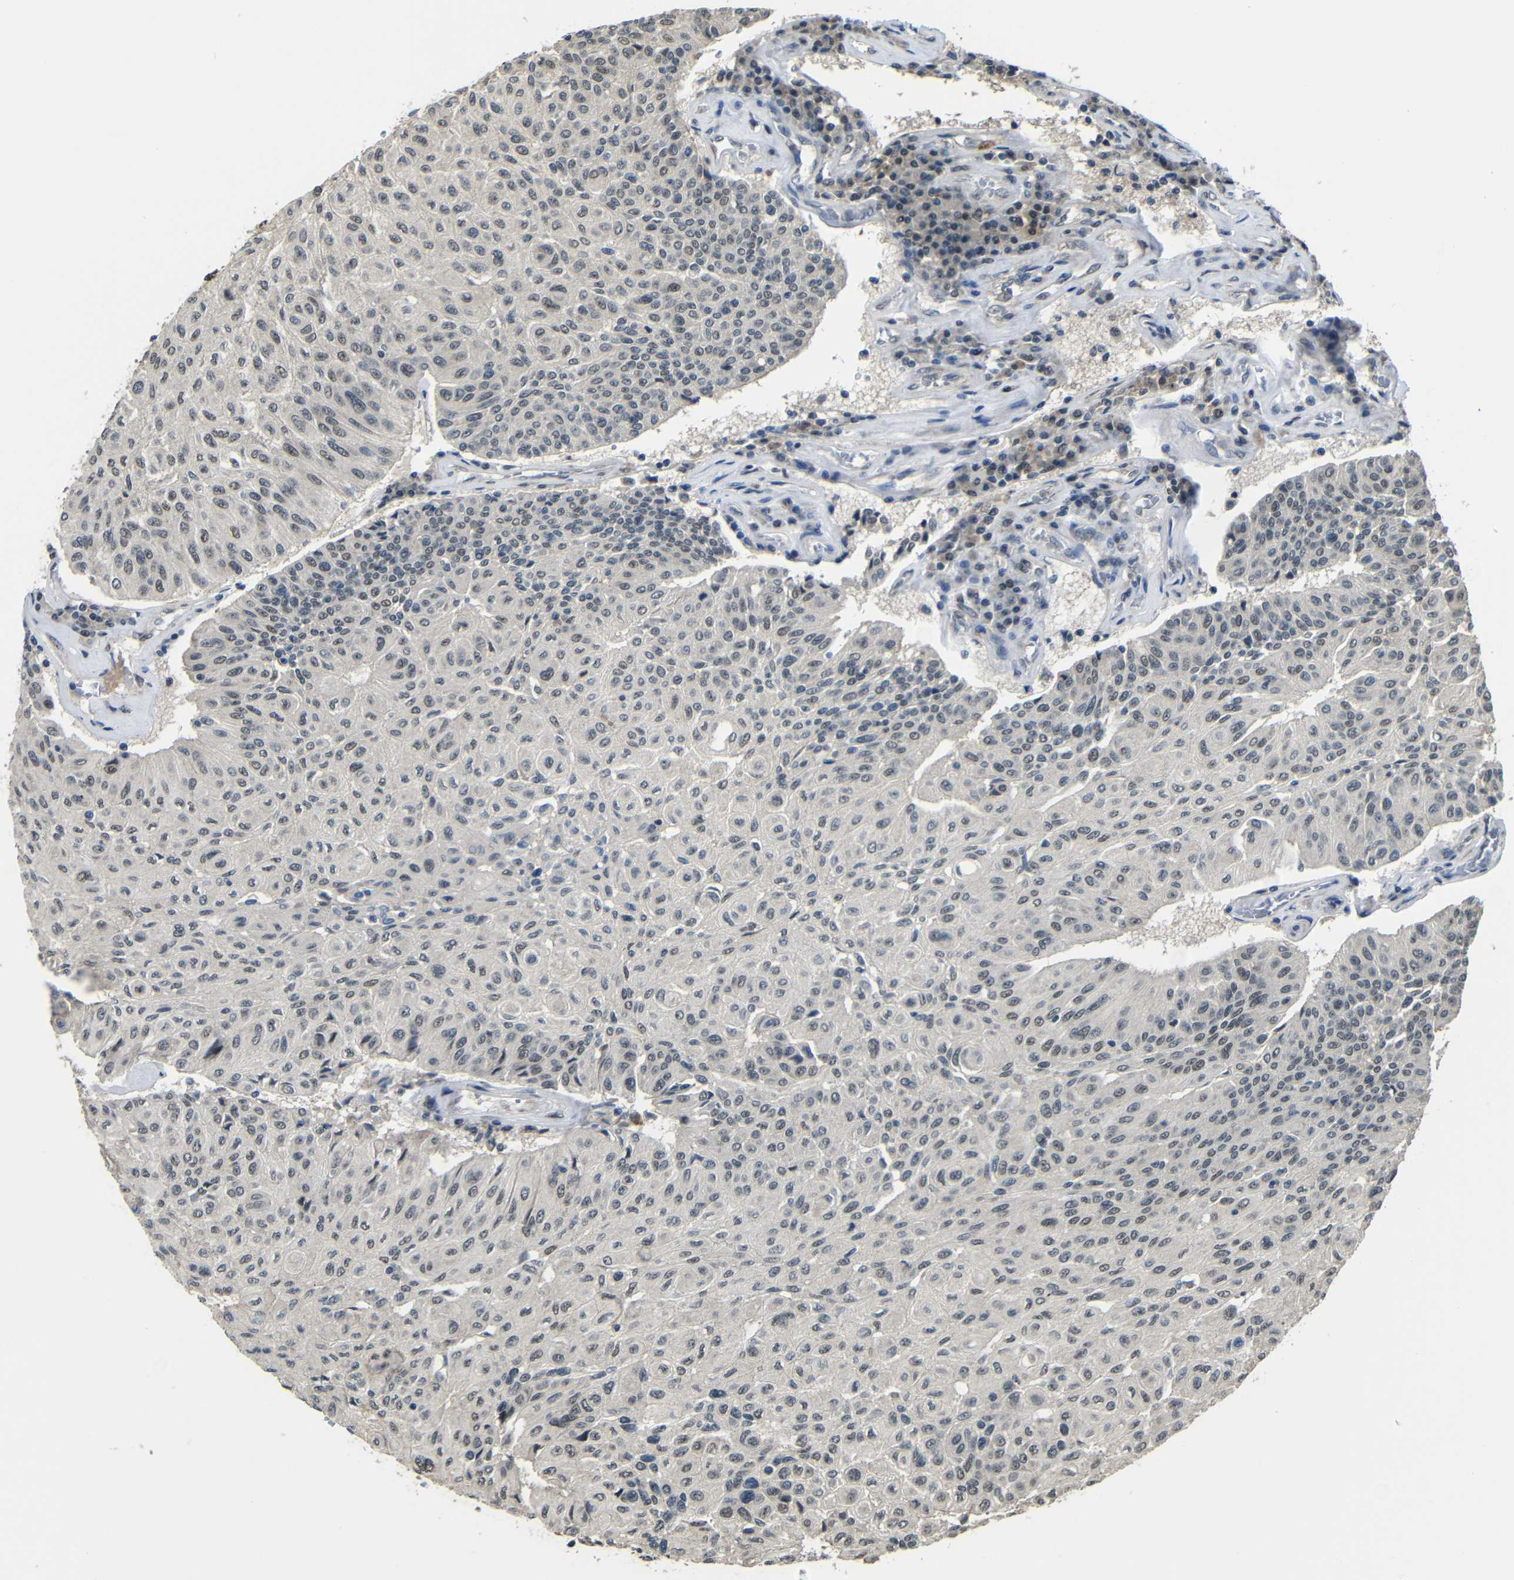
{"staining": {"intensity": "negative", "quantity": "none", "location": "none"}, "tissue": "urothelial cancer", "cell_type": "Tumor cells", "image_type": "cancer", "snomed": [{"axis": "morphology", "description": "Urothelial carcinoma, High grade"}, {"axis": "topography", "description": "Urinary bladder"}], "caption": "IHC image of urothelial carcinoma (high-grade) stained for a protein (brown), which reveals no staining in tumor cells. (Brightfield microscopy of DAB immunohistochemistry (IHC) at high magnification).", "gene": "FAM172A", "patient": {"sex": "male", "age": 66}}